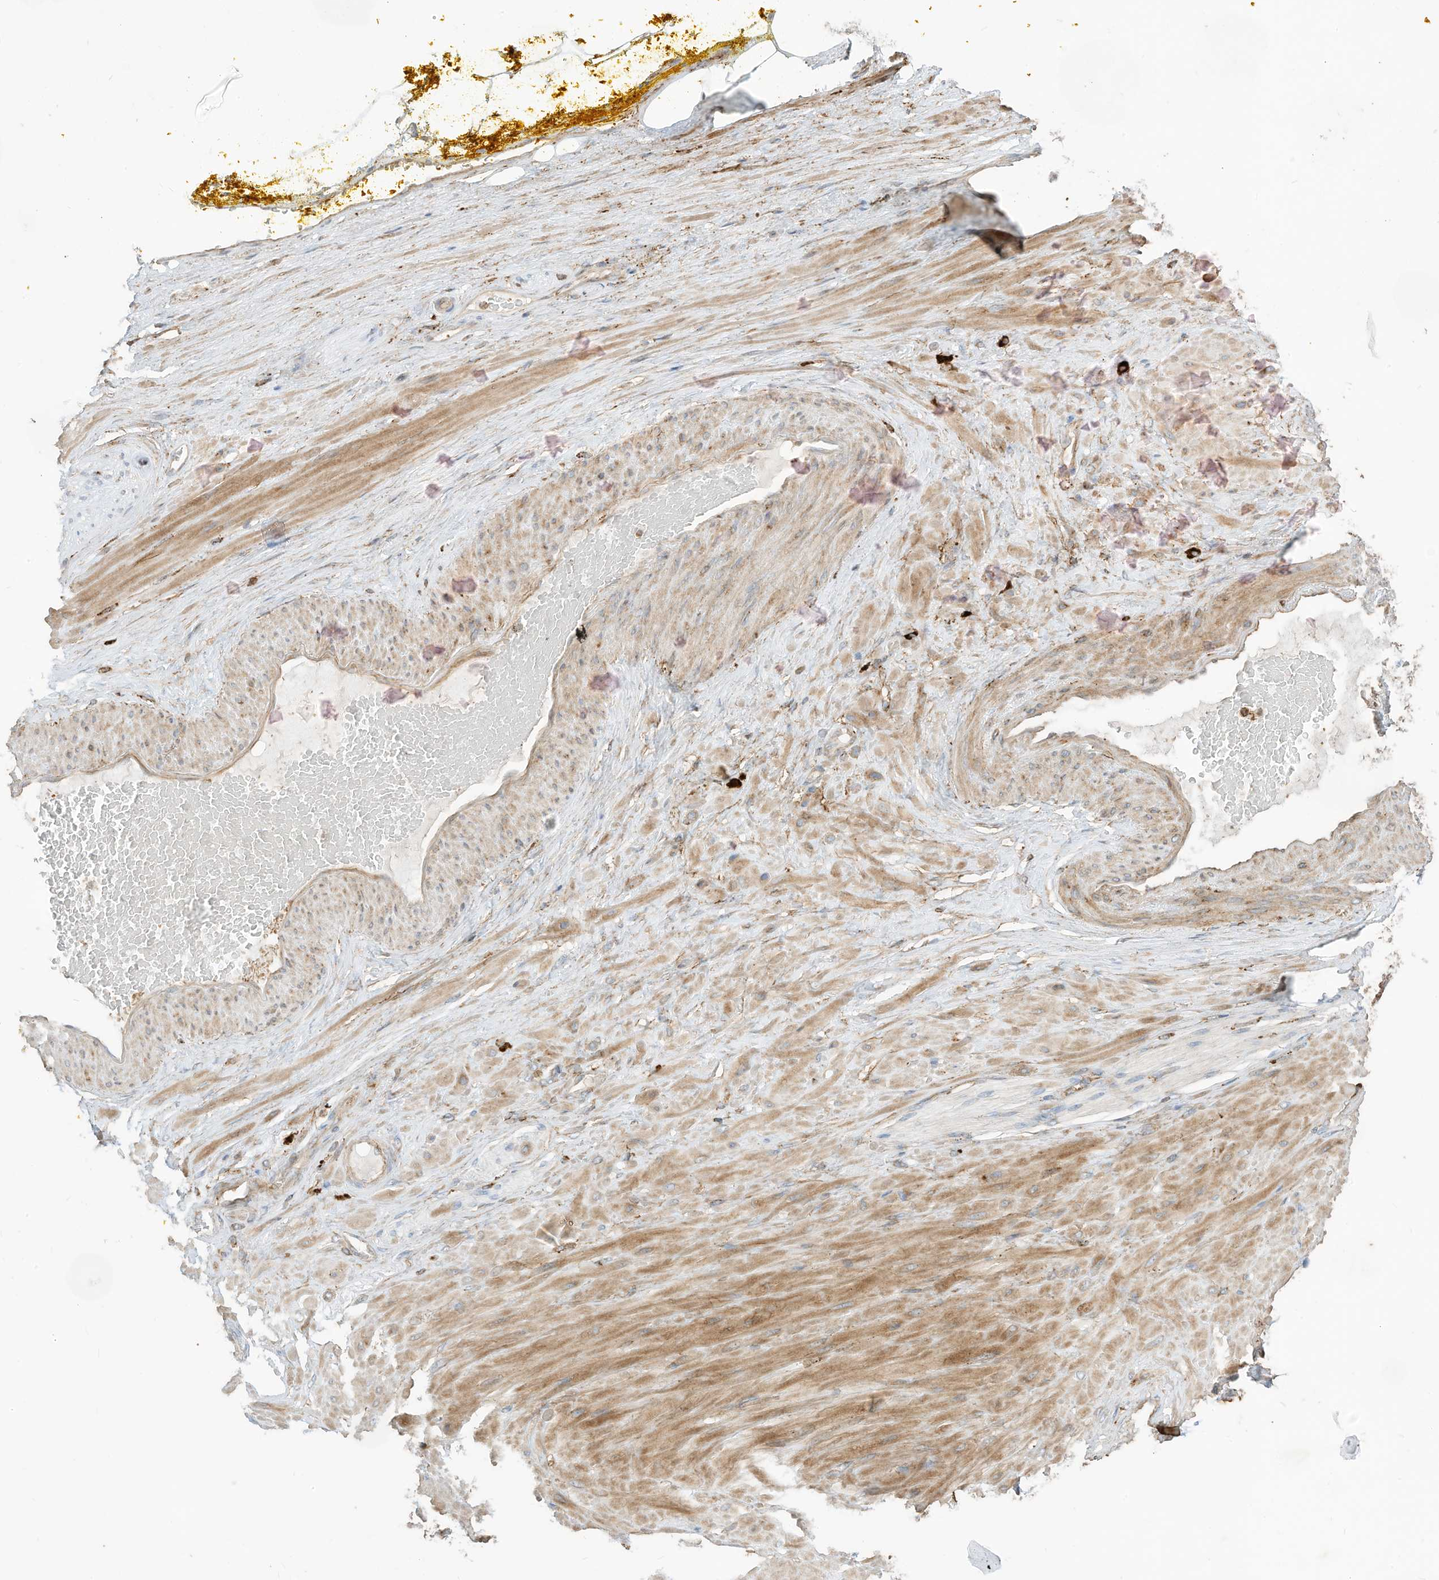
{"staining": {"intensity": "weak", "quantity": "25%-75%", "location": "cytoplasmic/membranous"}, "tissue": "adipose tissue", "cell_type": "Adipocytes", "image_type": "normal", "snomed": [{"axis": "morphology", "description": "Normal tissue, NOS"}, {"axis": "morphology", "description": "Adenocarcinoma, Low grade"}, {"axis": "topography", "description": "Prostate"}, {"axis": "topography", "description": "Peripheral nerve tissue"}], "caption": "Immunohistochemistry (IHC) (DAB) staining of normal adipose tissue displays weak cytoplasmic/membranous protein staining in approximately 25%-75% of adipocytes. (DAB = brown stain, brightfield microscopy at high magnification).", "gene": "TRNAU1AP", "patient": {"sex": "male", "age": 63}}